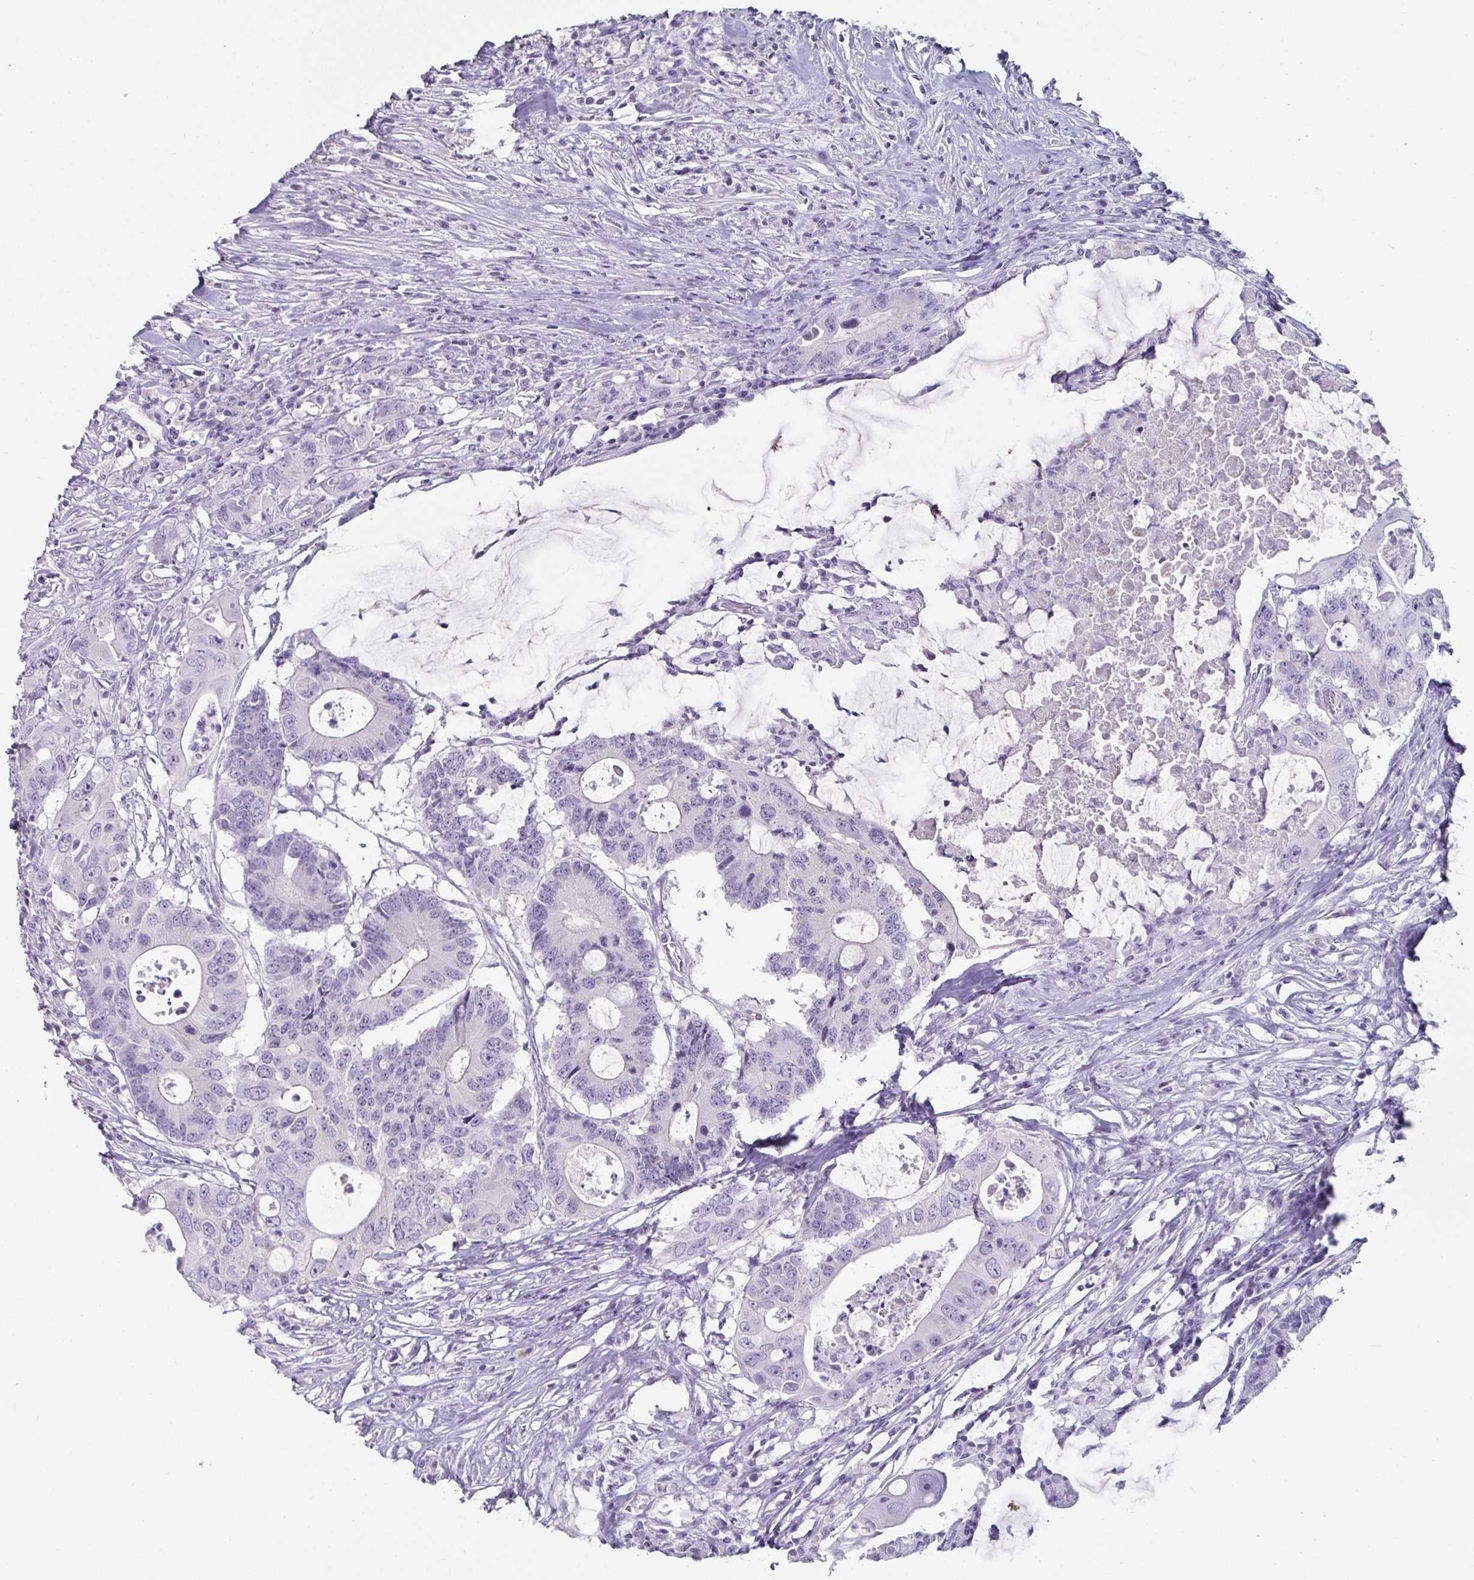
{"staining": {"intensity": "negative", "quantity": "none", "location": "none"}, "tissue": "colorectal cancer", "cell_type": "Tumor cells", "image_type": "cancer", "snomed": [{"axis": "morphology", "description": "Adenocarcinoma, NOS"}, {"axis": "topography", "description": "Colon"}], "caption": "Immunohistochemical staining of adenocarcinoma (colorectal) shows no significant expression in tumor cells.", "gene": "VSIG10L", "patient": {"sex": "male", "age": 71}}